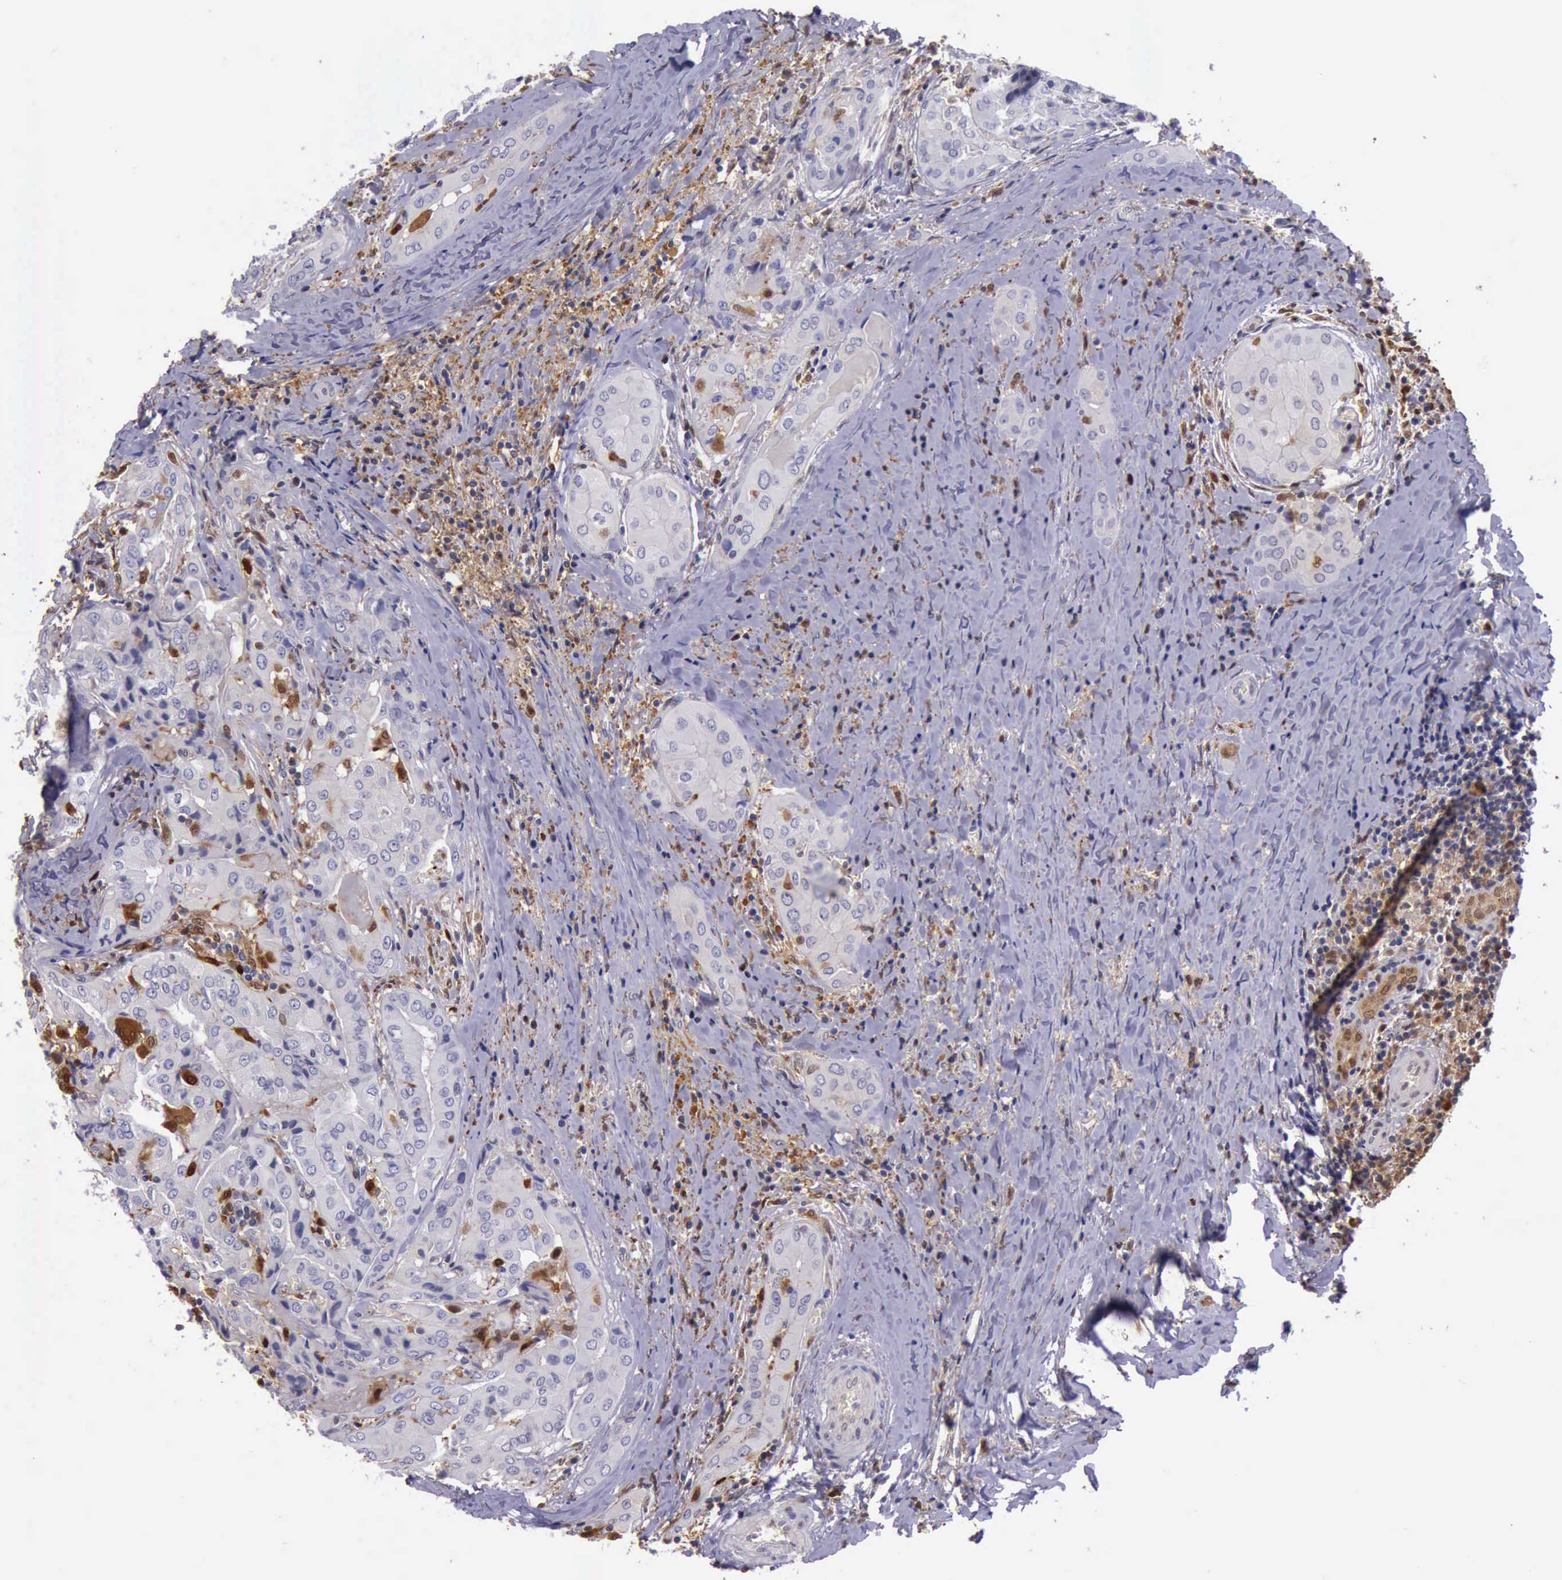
{"staining": {"intensity": "moderate", "quantity": "<25%", "location": "cytoplasmic/membranous,nuclear"}, "tissue": "thyroid cancer", "cell_type": "Tumor cells", "image_type": "cancer", "snomed": [{"axis": "morphology", "description": "Papillary adenocarcinoma, NOS"}, {"axis": "topography", "description": "Thyroid gland"}], "caption": "DAB (3,3'-diaminobenzidine) immunohistochemical staining of thyroid cancer (papillary adenocarcinoma) shows moderate cytoplasmic/membranous and nuclear protein positivity in approximately <25% of tumor cells. (IHC, brightfield microscopy, high magnification).", "gene": "TYMP", "patient": {"sex": "female", "age": 71}}